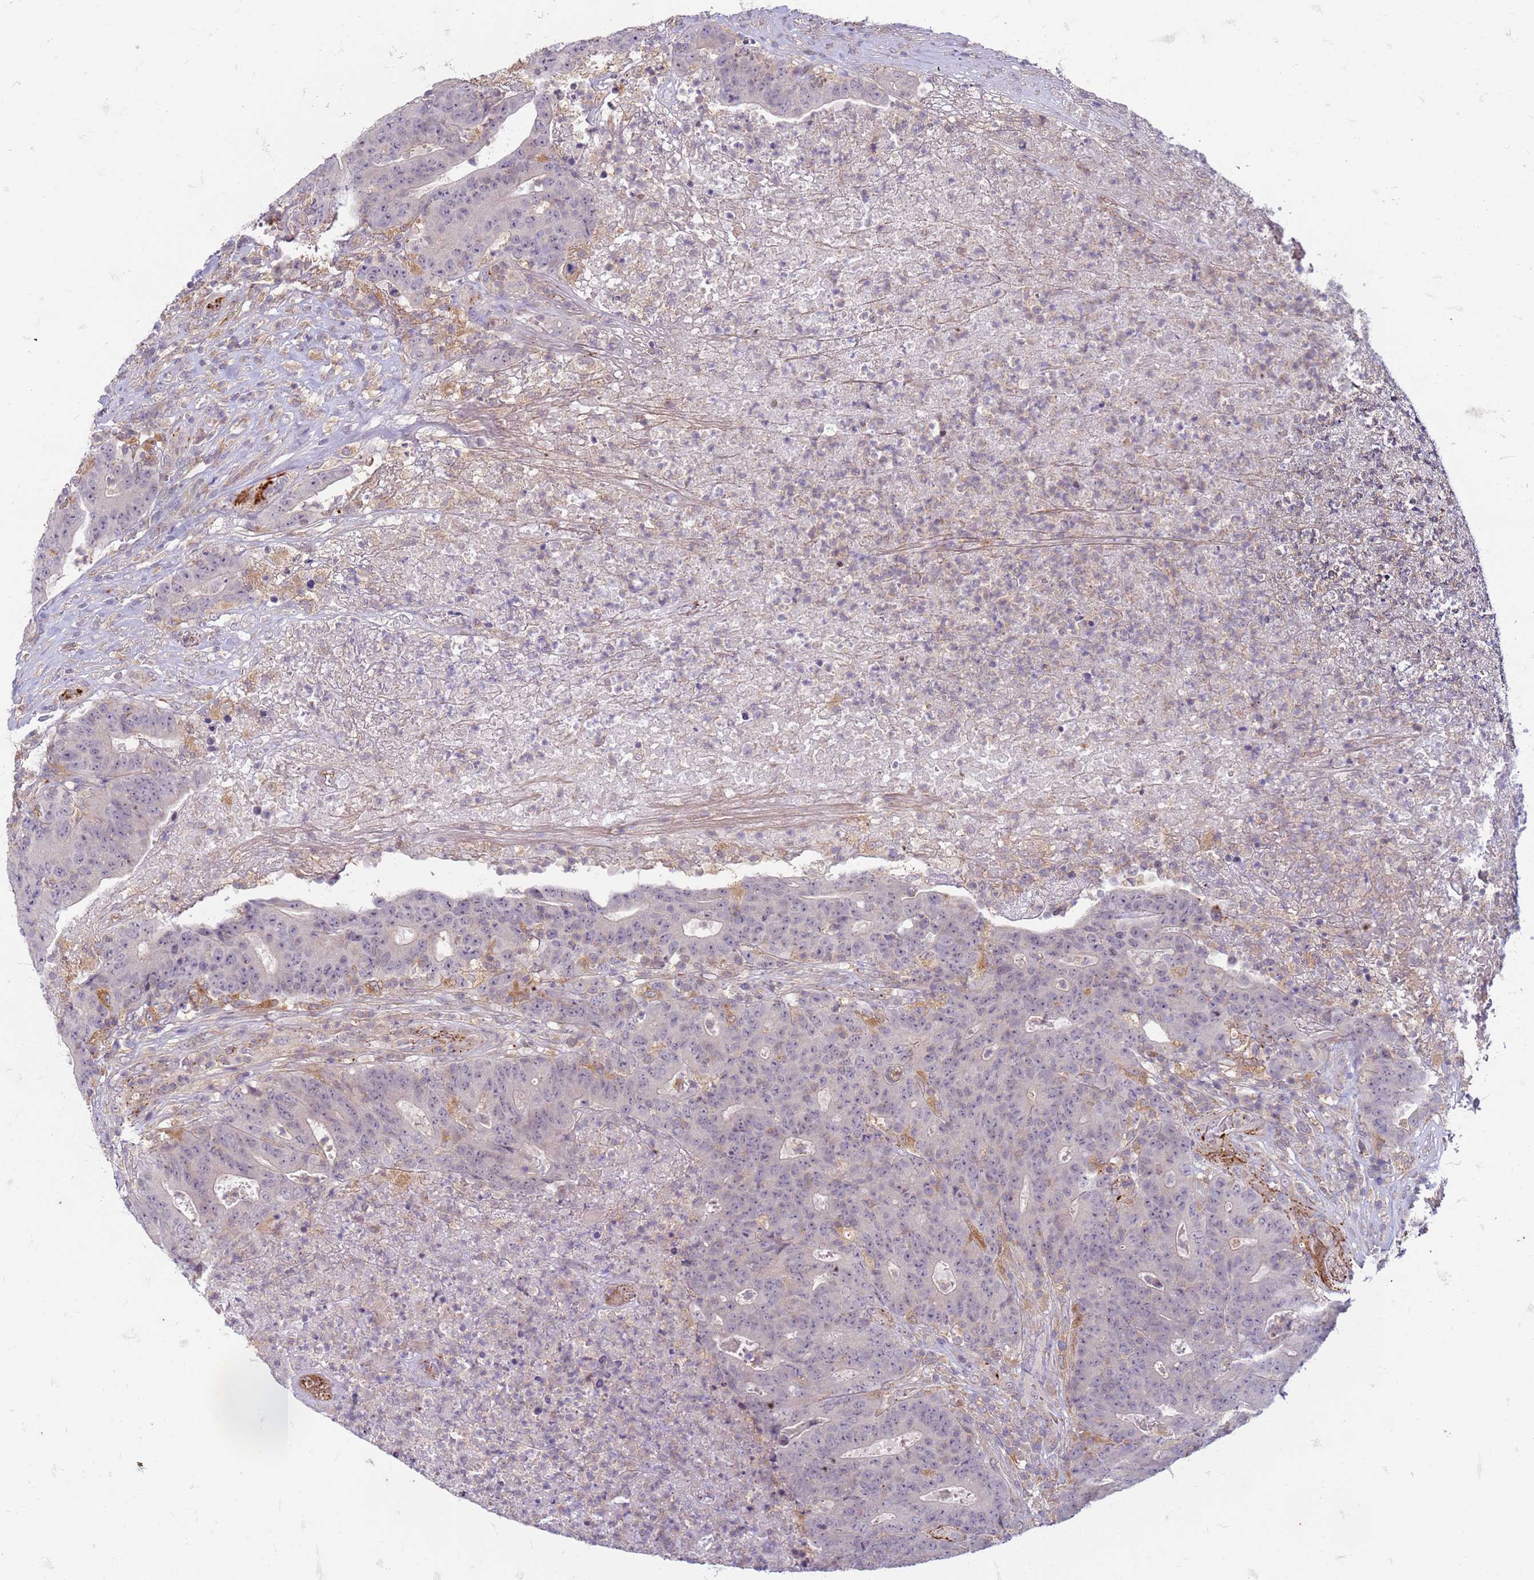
{"staining": {"intensity": "negative", "quantity": "none", "location": "none"}, "tissue": "colorectal cancer", "cell_type": "Tumor cells", "image_type": "cancer", "snomed": [{"axis": "morphology", "description": "Adenocarcinoma, NOS"}, {"axis": "topography", "description": "Colon"}], "caption": "High magnification brightfield microscopy of colorectal adenocarcinoma stained with DAB (3,3'-diaminobenzidine) (brown) and counterstained with hematoxylin (blue): tumor cells show no significant expression.", "gene": "SLC15A3", "patient": {"sex": "female", "age": 75}}